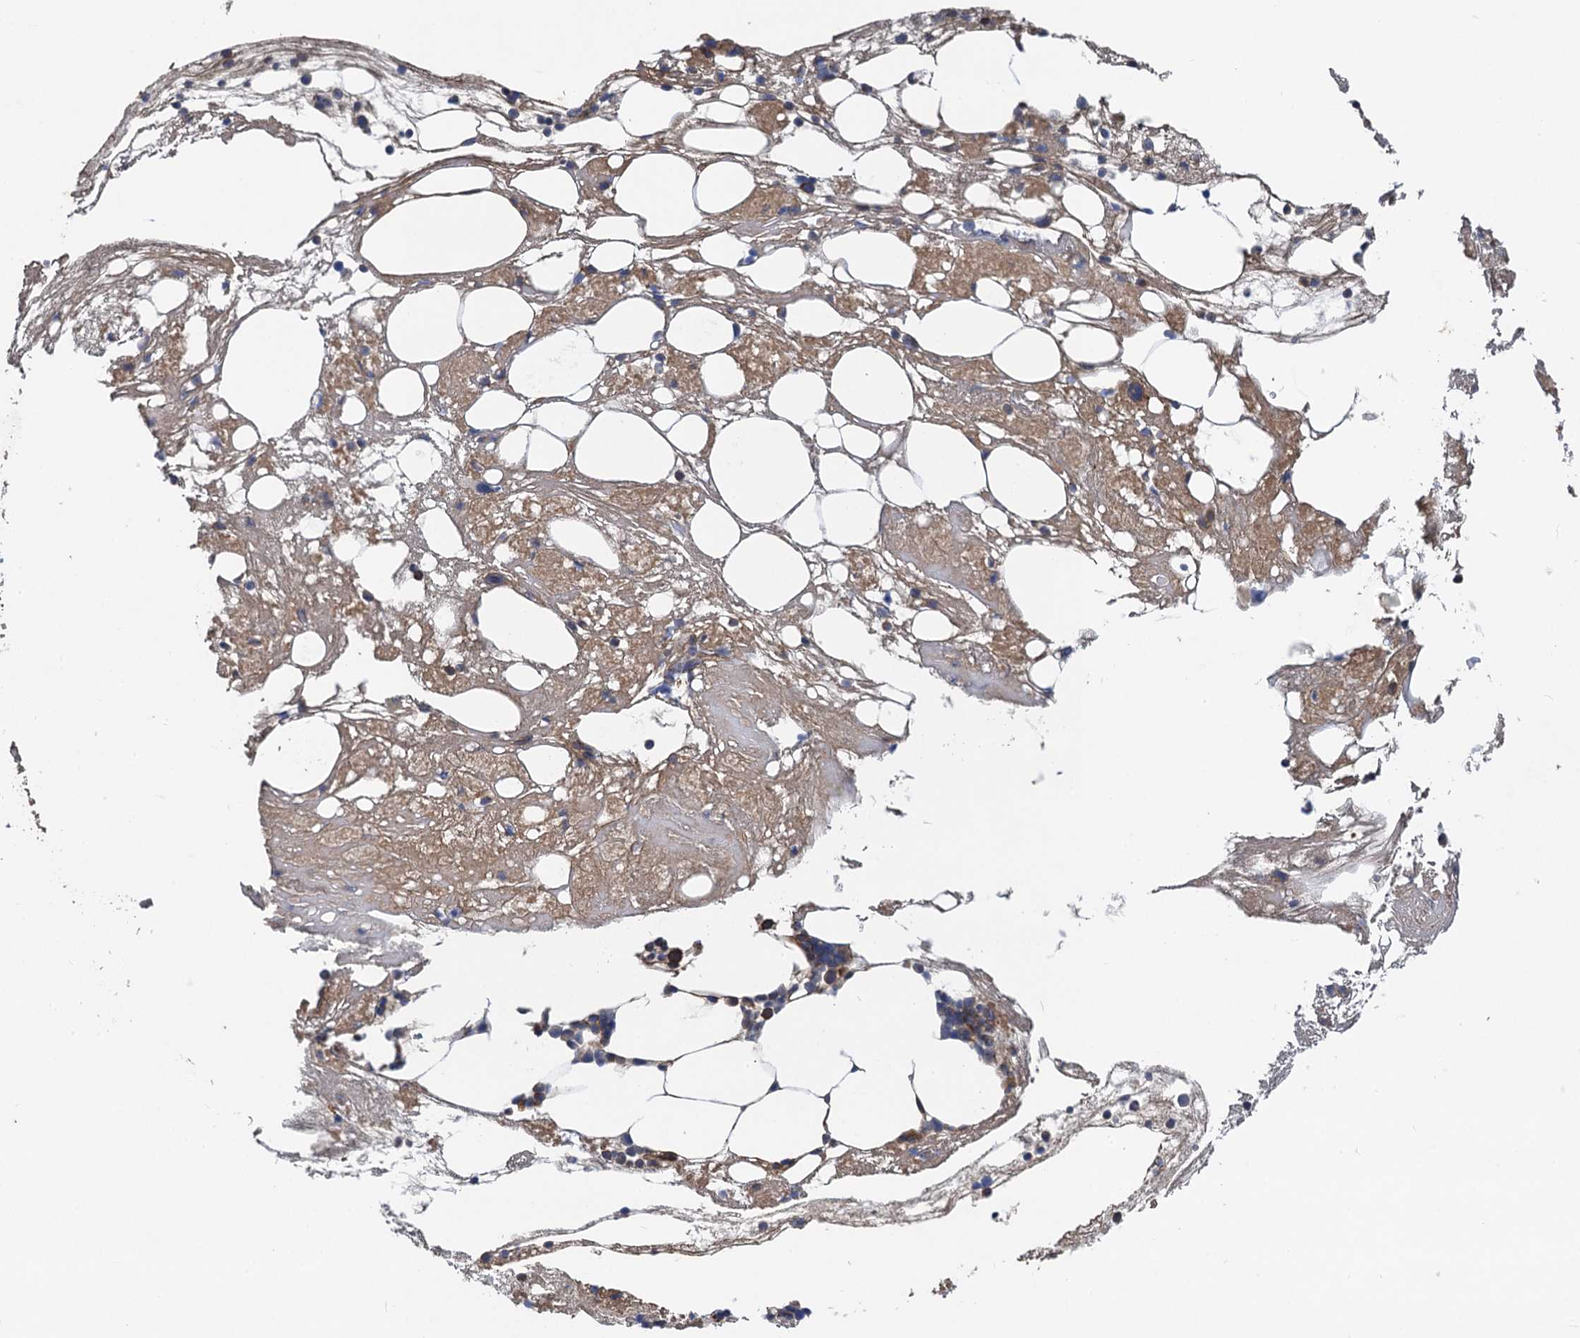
{"staining": {"intensity": "moderate", "quantity": "<25%", "location": "cytoplasmic/membranous"}, "tissue": "bone marrow", "cell_type": "Hematopoietic cells", "image_type": "normal", "snomed": [{"axis": "morphology", "description": "Normal tissue, NOS"}, {"axis": "topography", "description": "Bone marrow"}], "caption": "Moderate cytoplasmic/membranous expression for a protein is seen in approximately <25% of hematopoietic cells of unremarkable bone marrow using immunohistochemistry.", "gene": "PJA2", "patient": {"sex": "male", "age": 78}}